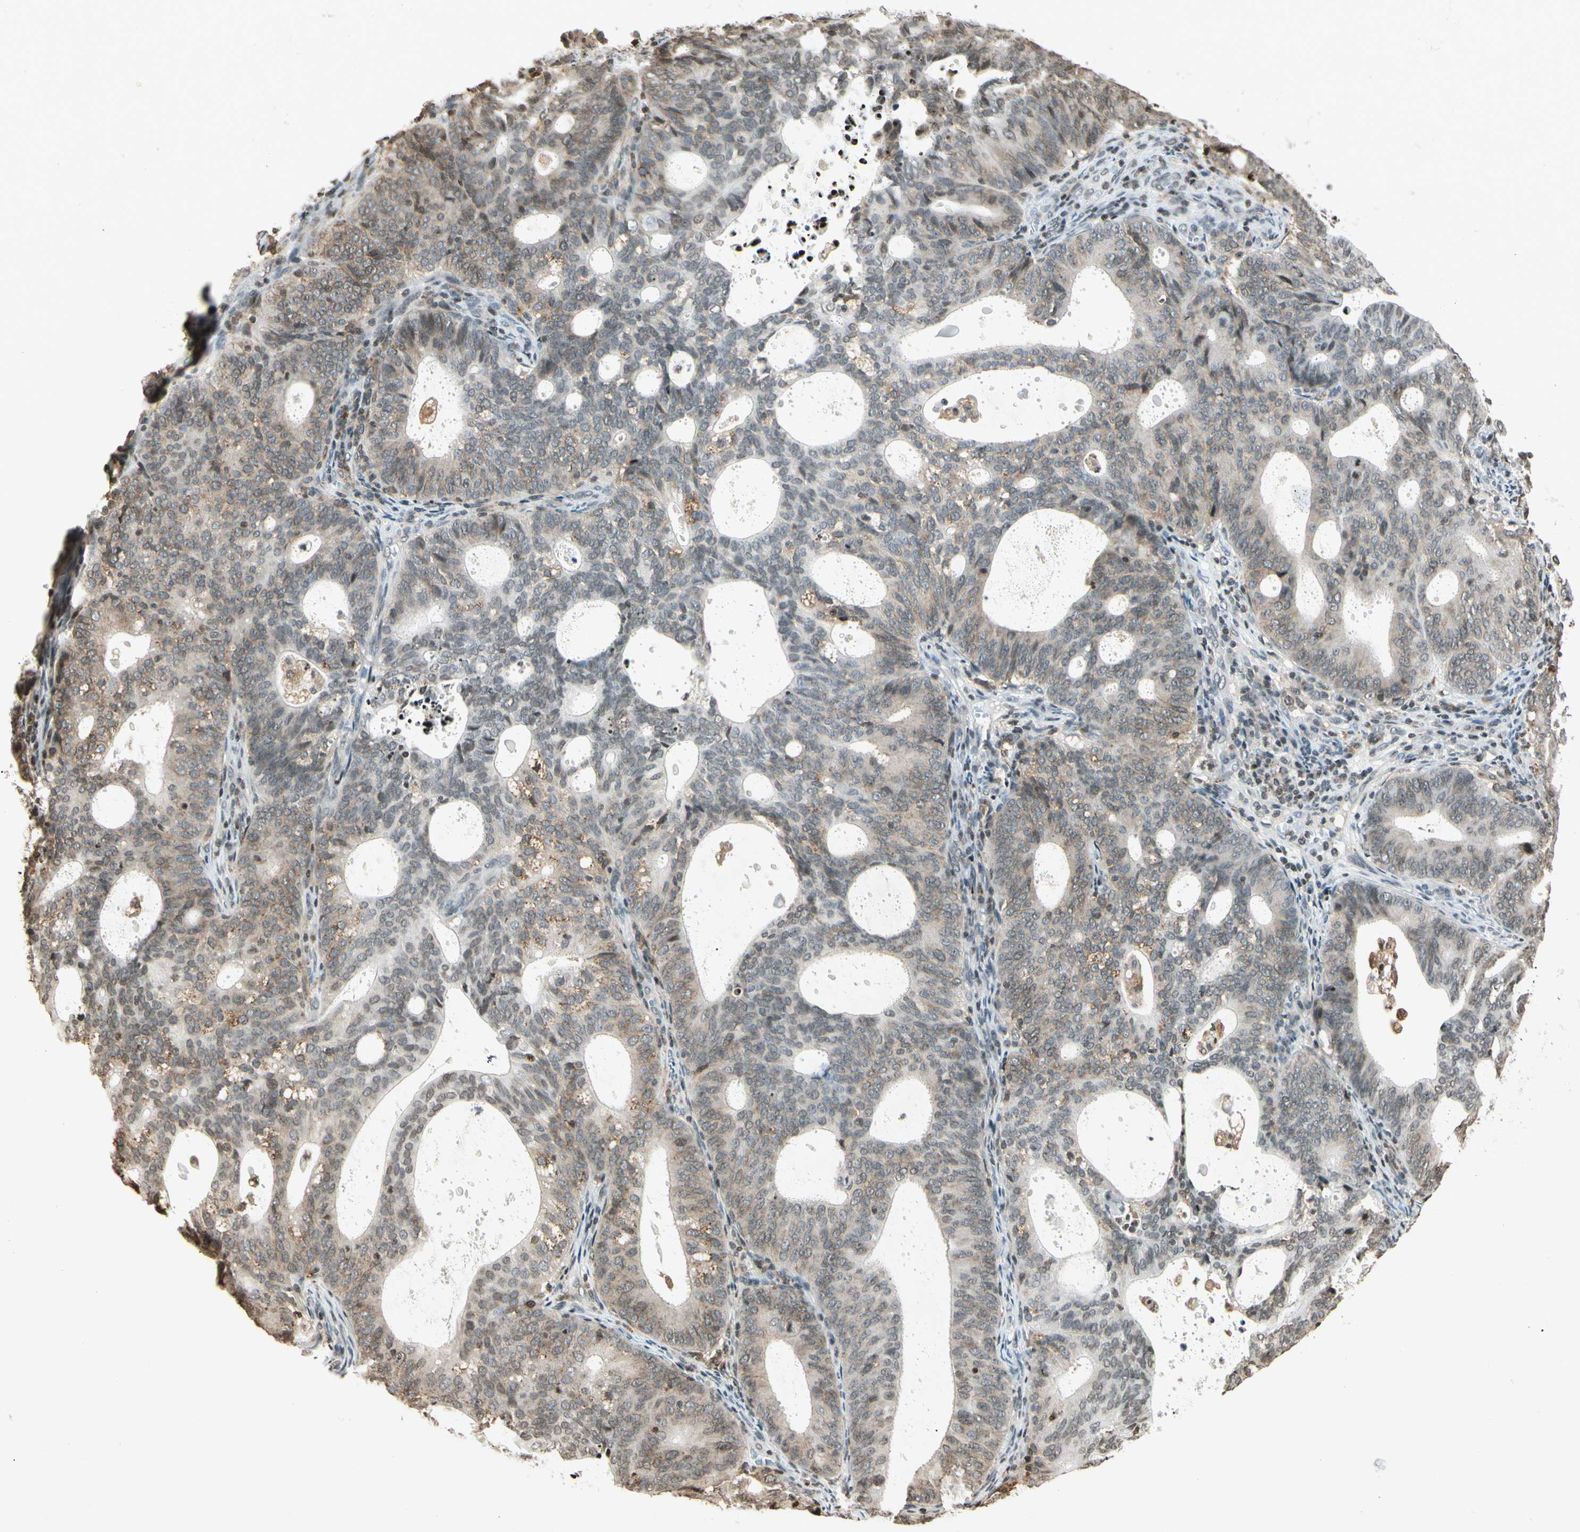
{"staining": {"intensity": "weak", "quantity": "25%-75%", "location": "cytoplasmic/membranous,nuclear"}, "tissue": "endometrial cancer", "cell_type": "Tumor cells", "image_type": "cancer", "snomed": [{"axis": "morphology", "description": "Adenocarcinoma, NOS"}, {"axis": "topography", "description": "Uterus"}], "caption": "Human endometrial adenocarcinoma stained with a protein marker shows weak staining in tumor cells.", "gene": "FER", "patient": {"sex": "female", "age": 83}}